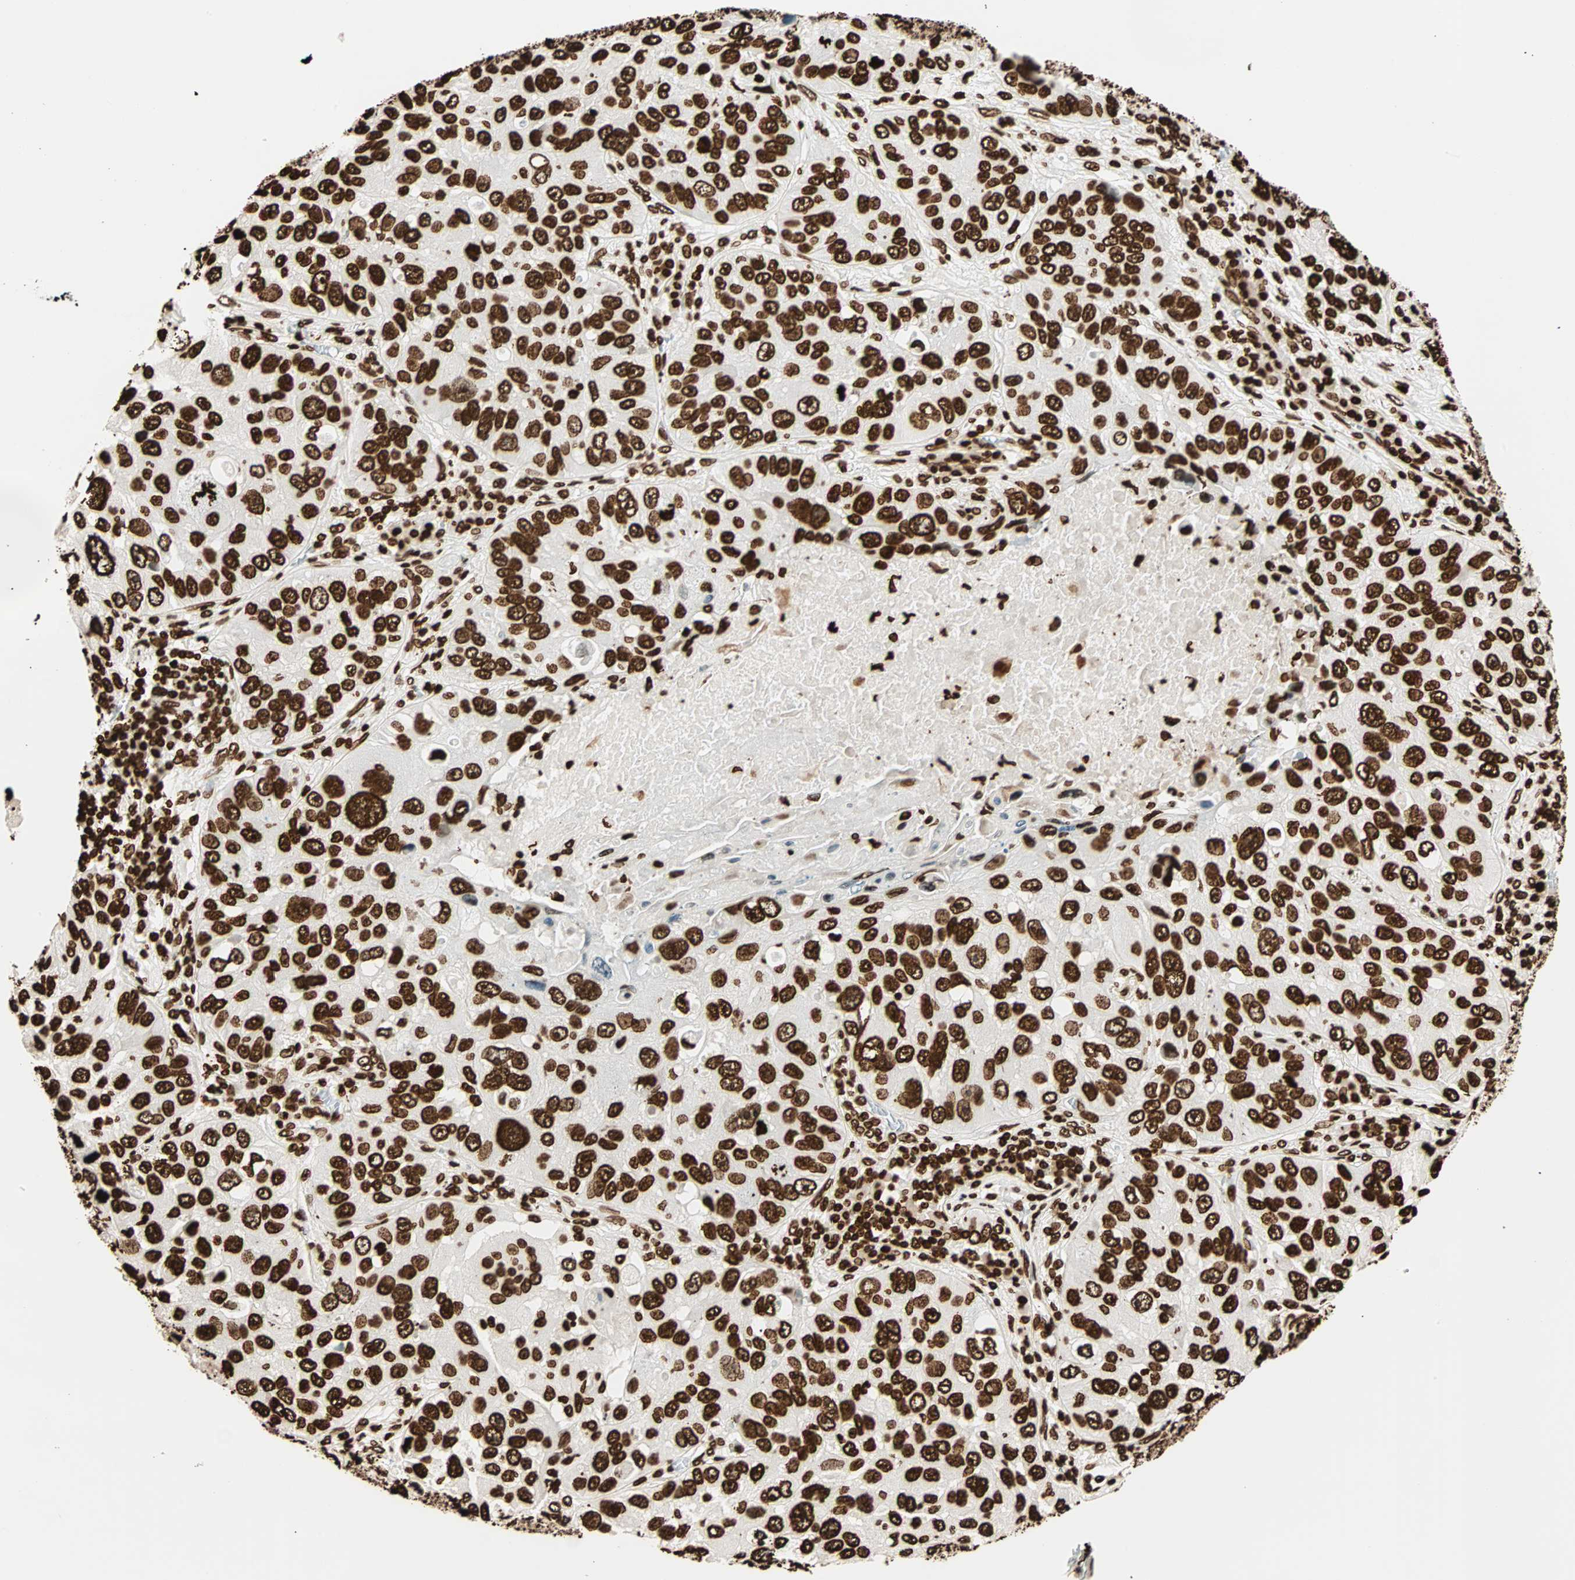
{"staining": {"intensity": "strong", "quantity": ">75%", "location": "nuclear"}, "tissue": "lung cancer", "cell_type": "Tumor cells", "image_type": "cancer", "snomed": [{"axis": "morphology", "description": "Squamous cell carcinoma, NOS"}, {"axis": "topography", "description": "Lung"}], "caption": "Immunohistochemistry staining of lung cancer (squamous cell carcinoma), which demonstrates high levels of strong nuclear staining in approximately >75% of tumor cells indicating strong nuclear protein positivity. The staining was performed using DAB (3,3'-diaminobenzidine) (brown) for protein detection and nuclei were counterstained in hematoxylin (blue).", "gene": "GLI2", "patient": {"sex": "male", "age": 57}}